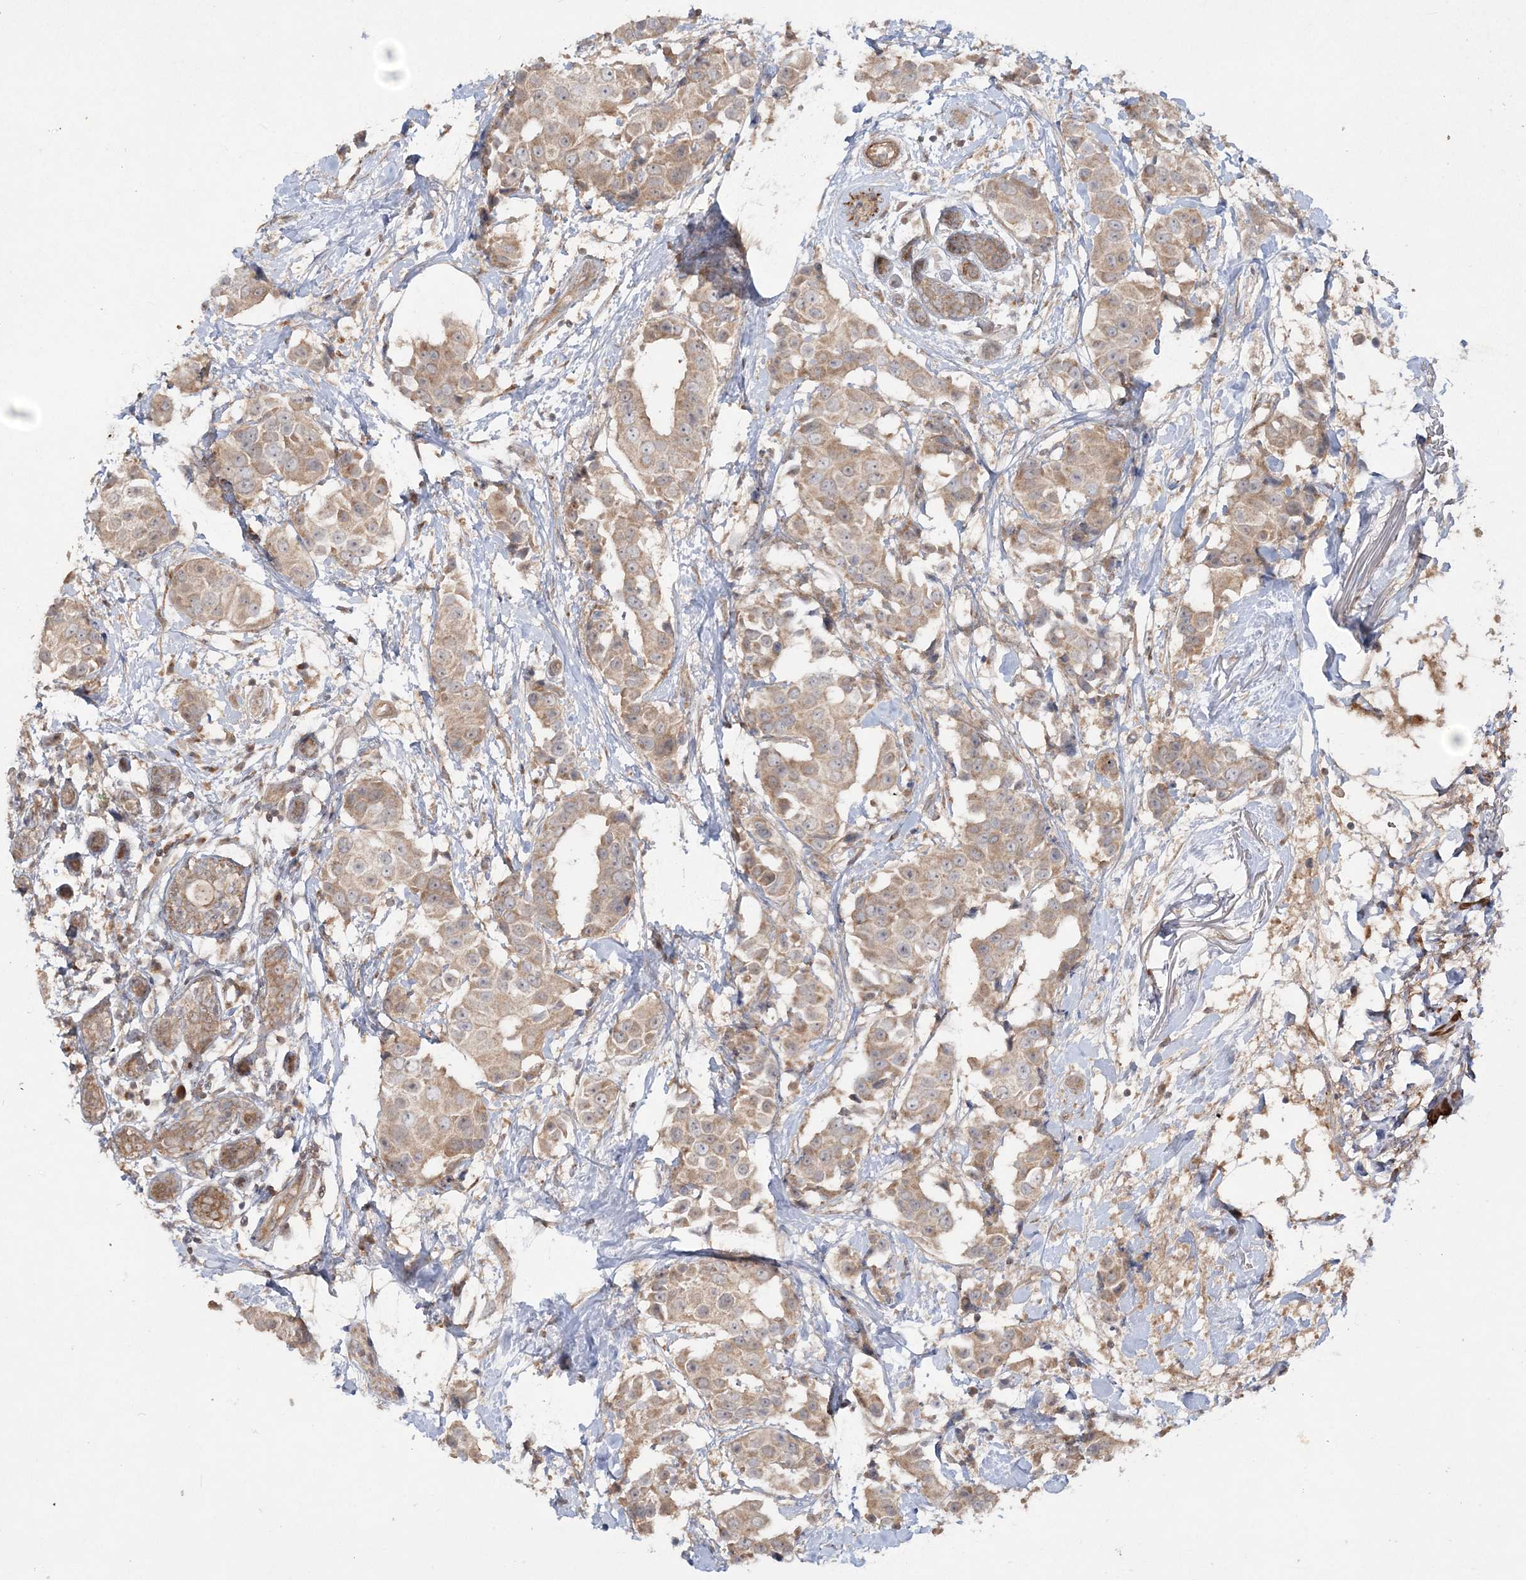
{"staining": {"intensity": "weak", "quantity": ">75%", "location": "cytoplasmic/membranous"}, "tissue": "breast cancer", "cell_type": "Tumor cells", "image_type": "cancer", "snomed": [{"axis": "morphology", "description": "Normal tissue, NOS"}, {"axis": "morphology", "description": "Duct carcinoma"}, {"axis": "topography", "description": "Breast"}], "caption": "The histopathology image shows staining of breast cancer (intraductal carcinoma), revealing weak cytoplasmic/membranous protein positivity (brown color) within tumor cells.", "gene": "MOCS2", "patient": {"sex": "female", "age": 39}}